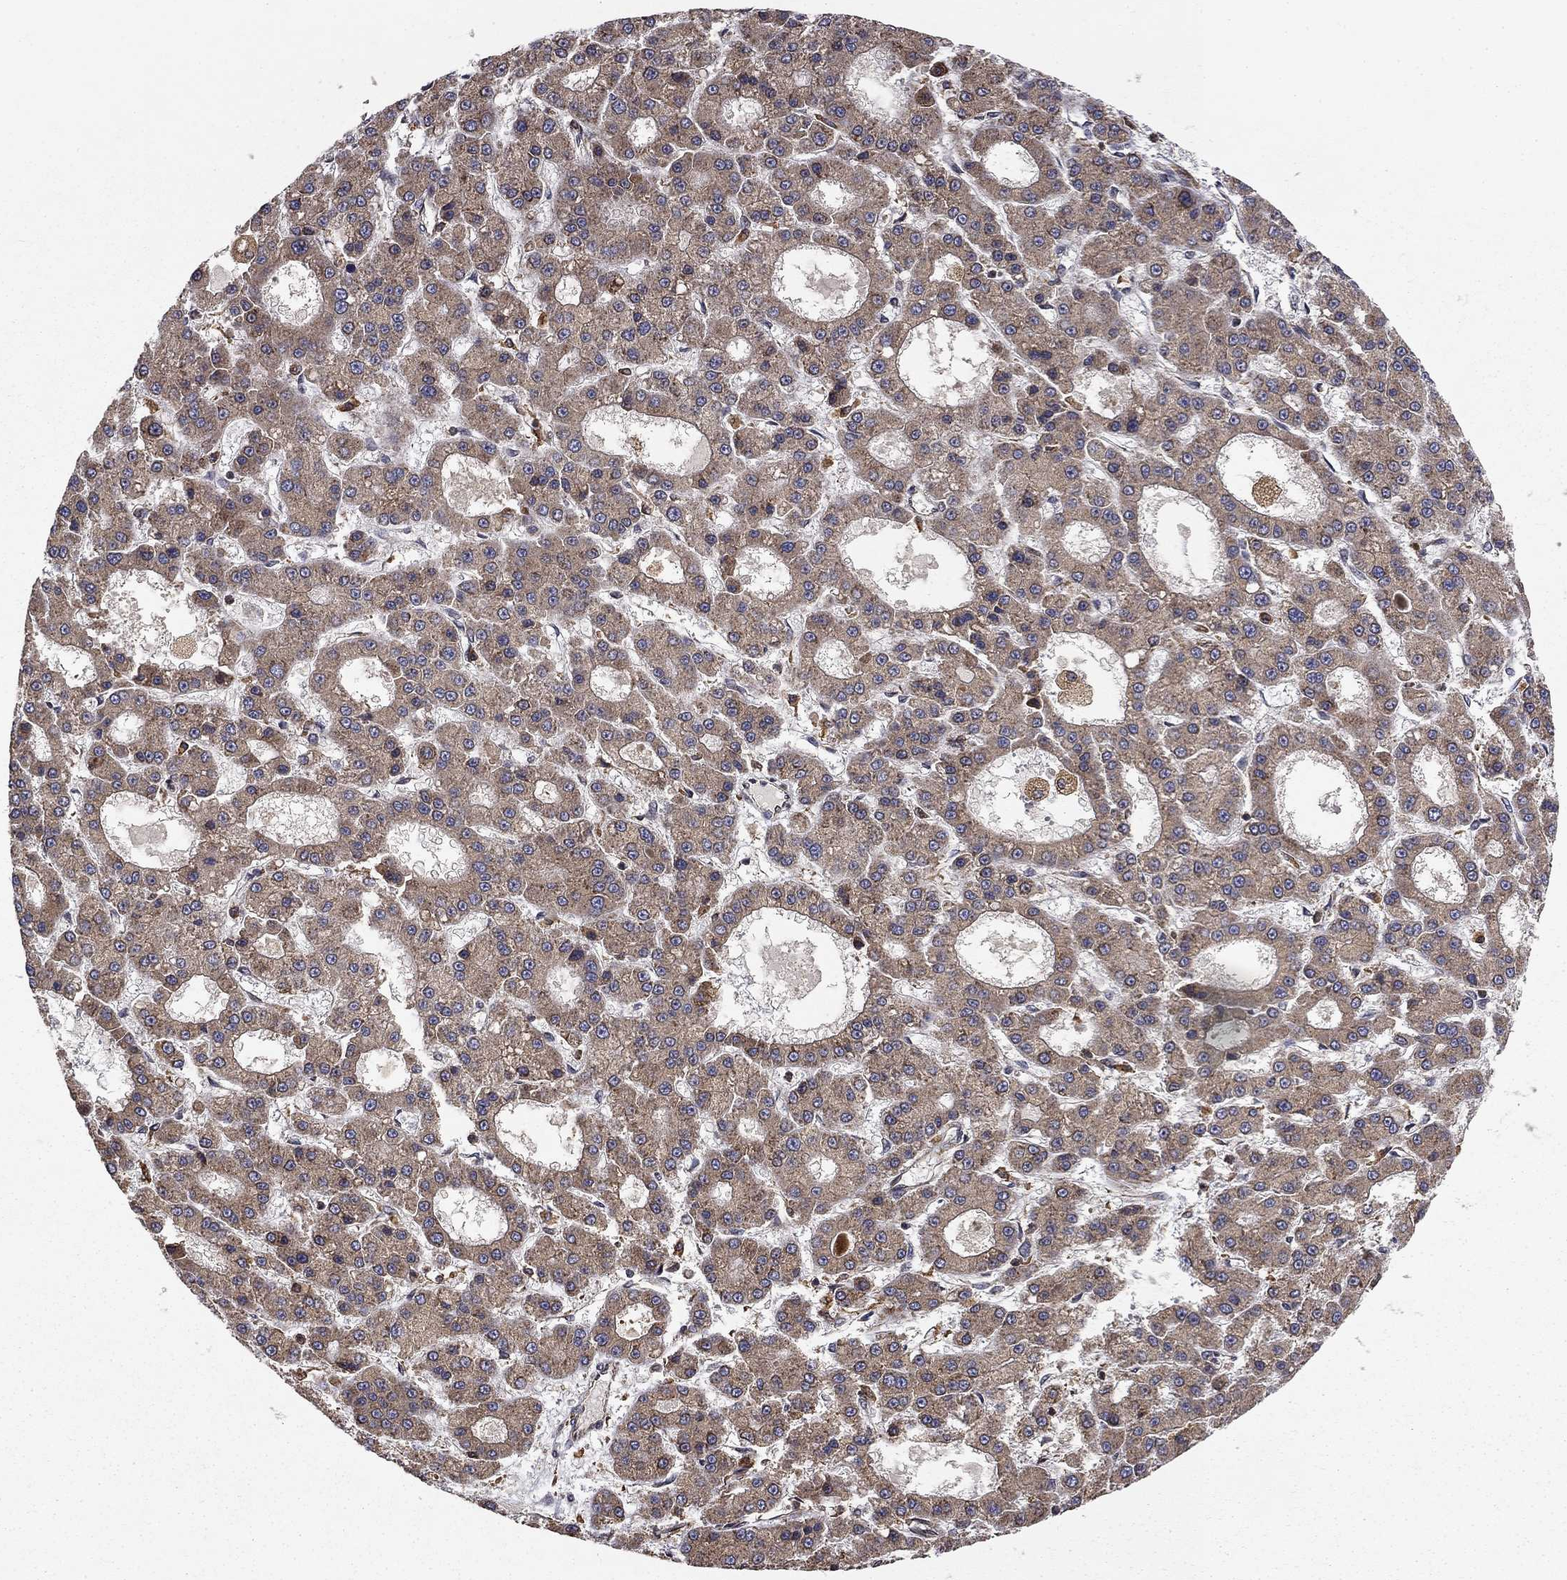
{"staining": {"intensity": "weak", "quantity": ">75%", "location": "cytoplasmic/membranous"}, "tissue": "liver cancer", "cell_type": "Tumor cells", "image_type": "cancer", "snomed": [{"axis": "morphology", "description": "Carcinoma, Hepatocellular, NOS"}, {"axis": "topography", "description": "Liver"}], "caption": "Immunohistochemical staining of human liver hepatocellular carcinoma shows low levels of weak cytoplasmic/membranous protein positivity in approximately >75% of tumor cells.", "gene": "BABAM2", "patient": {"sex": "male", "age": 70}}